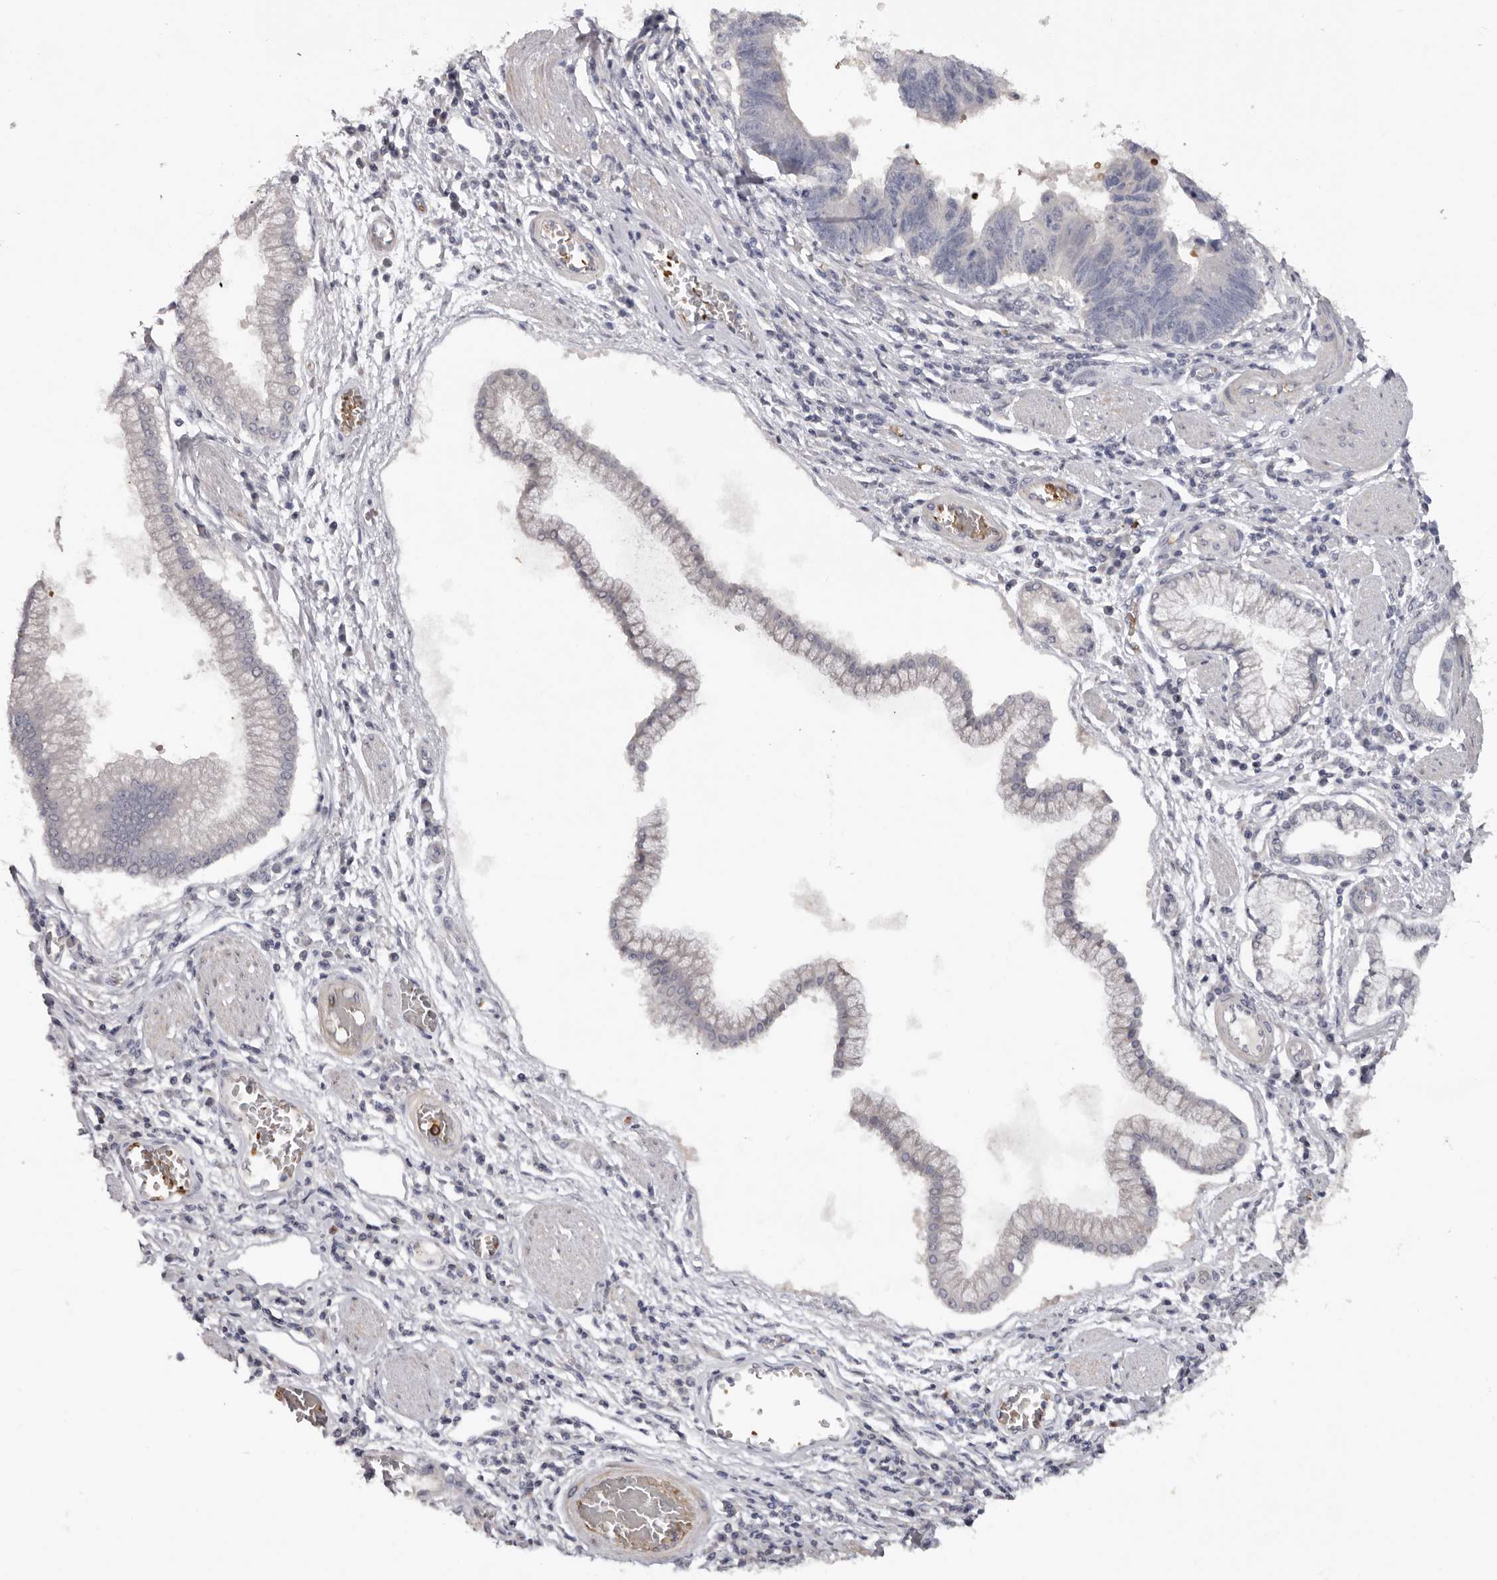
{"staining": {"intensity": "negative", "quantity": "none", "location": "none"}, "tissue": "stomach cancer", "cell_type": "Tumor cells", "image_type": "cancer", "snomed": [{"axis": "morphology", "description": "Adenocarcinoma, NOS"}, {"axis": "topography", "description": "Stomach"}], "caption": "Immunohistochemistry of adenocarcinoma (stomach) demonstrates no staining in tumor cells. (DAB immunohistochemistry (IHC) with hematoxylin counter stain).", "gene": "TNR", "patient": {"sex": "male", "age": 59}}